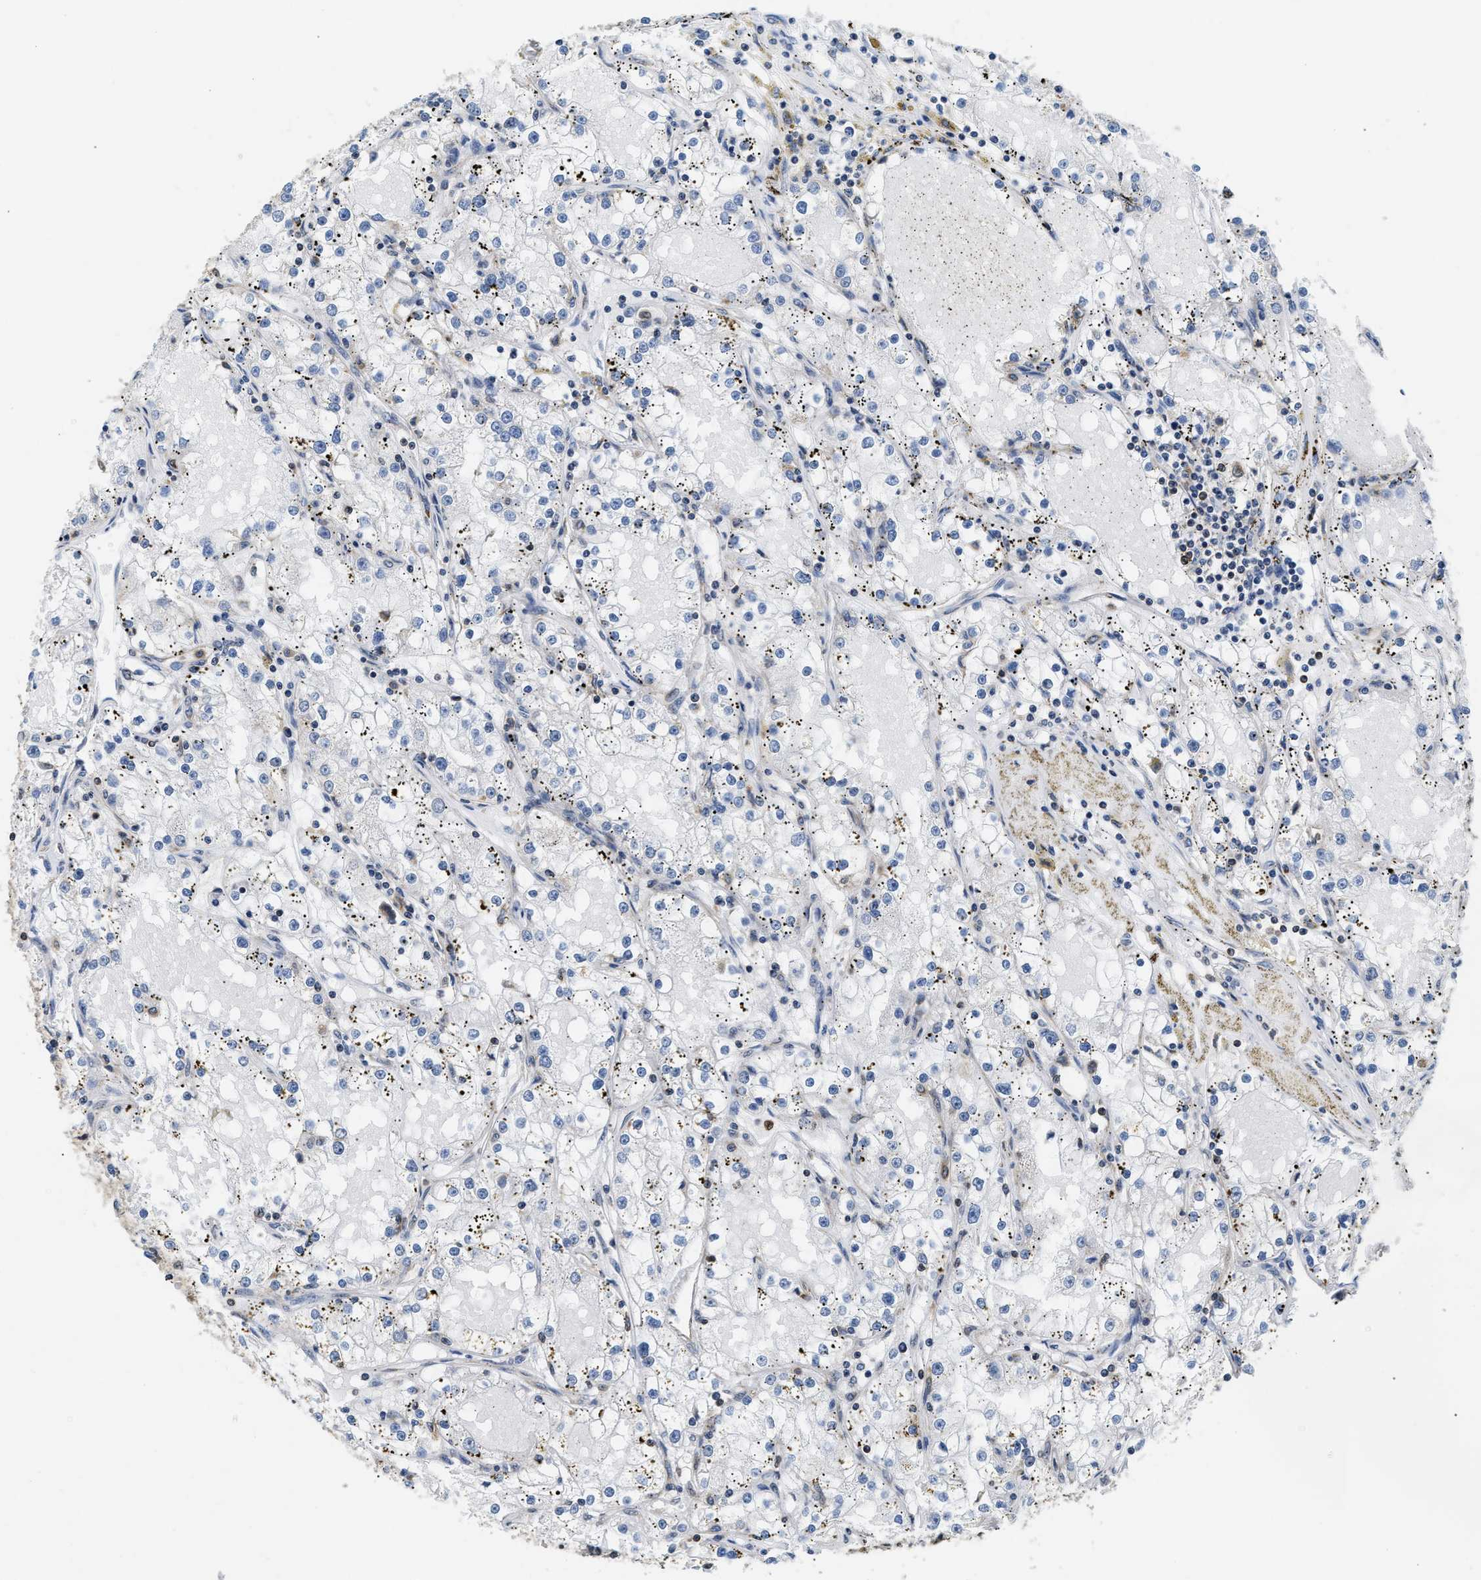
{"staining": {"intensity": "negative", "quantity": "none", "location": "none"}, "tissue": "renal cancer", "cell_type": "Tumor cells", "image_type": "cancer", "snomed": [{"axis": "morphology", "description": "Adenocarcinoma, NOS"}, {"axis": "topography", "description": "Kidney"}], "caption": "Photomicrograph shows no significant protein expression in tumor cells of renal cancer.", "gene": "STK10", "patient": {"sex": "male", "age": 56}}